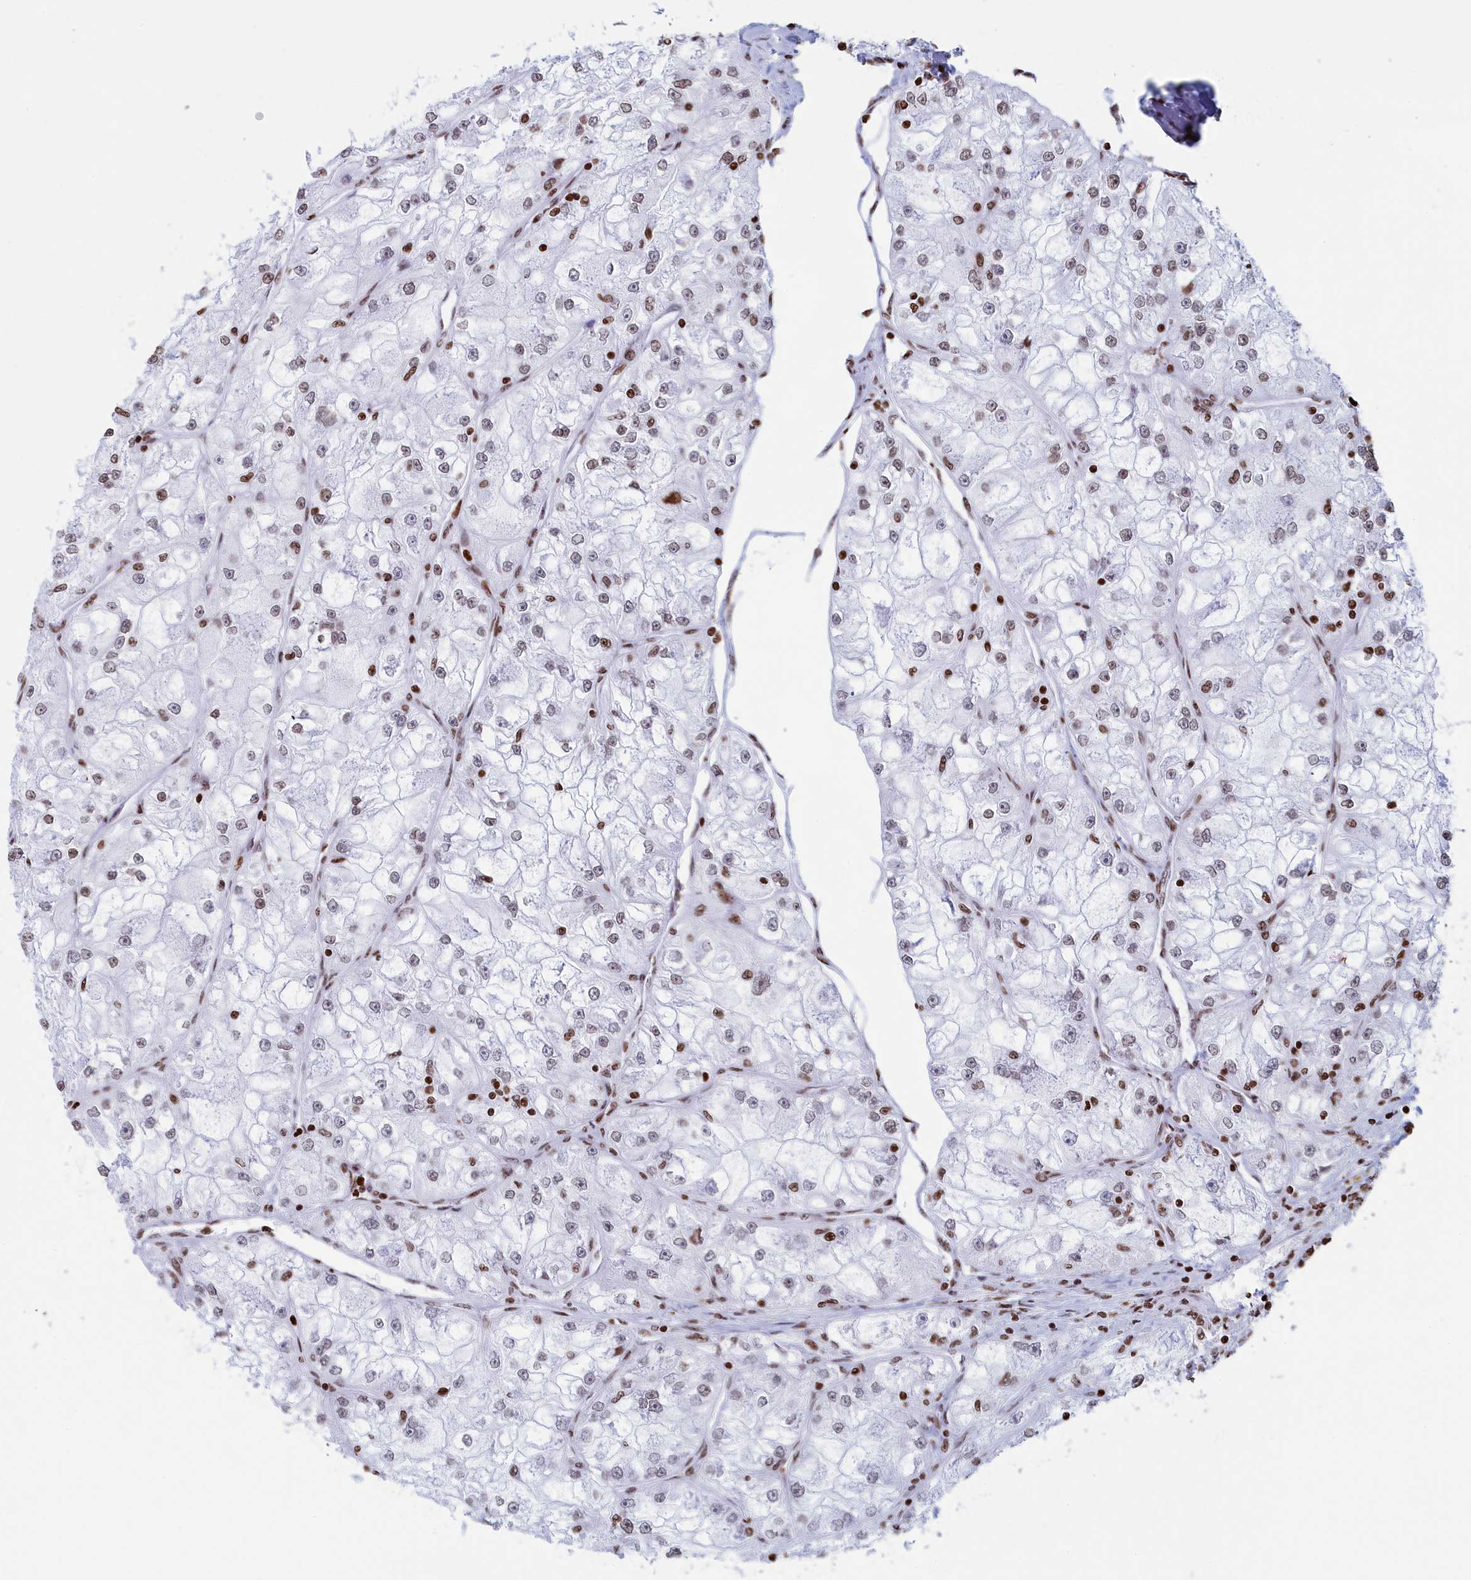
{"staining": {"intensity": "weak", "quantity": "<25%", "location": "nuclear"}, "tissue": "renal cancer", "cell_type": "Tumor cells", "image_type": "cancer", "snomed": [{"axis": "morphology", "description": "Adenocarcinoma, NOS"}, {"axis": "topography", "description": "Kidney"}], "caption": "DAB (3,3'-diaminobenzidine) immunohistochemical staining of human renal cancer exhibits no significant expression in tumor cells.", "gene": "APOBEC3A", "patient": {"sex": "female", "age": 72}}